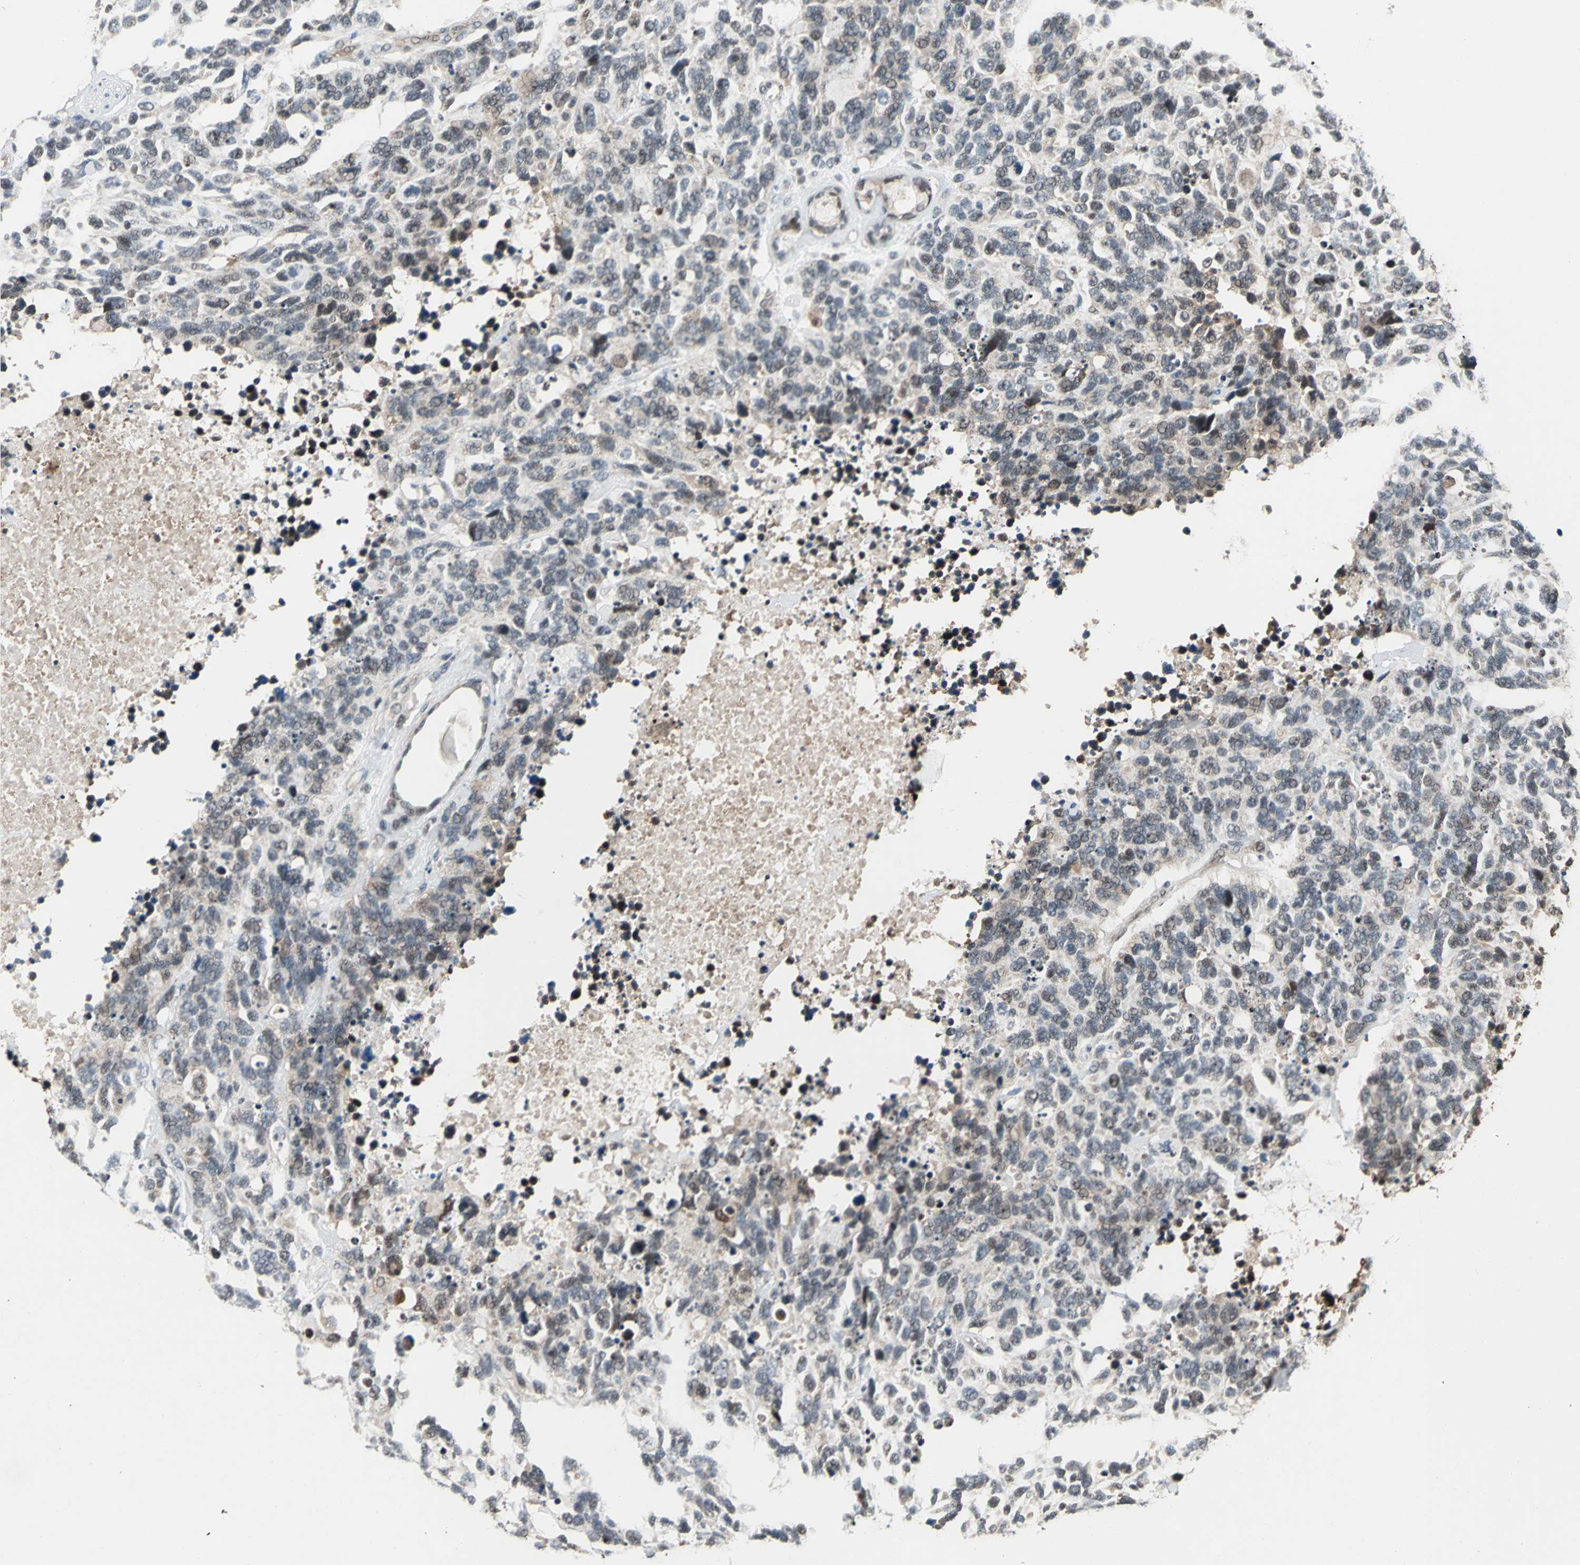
{"staining": {"intensity": "weak", "quantity": ">75%", "location": "cytoplasmic/membranous,nuclear"}, "tissue": "lung cancer", "cell_type": "Tumor cells", "image_type": "cancer", "snomed": [{"axis": "morphology", "description": "Neoplasm, malignant, NOS"}, {"axis": "topography", "description": "Lung"}], "caption": "Lung neoplasm (malignant) stained with a brown dye displays weak cytoplasmic/membranous and nuclear positive positivity in approximately >75% of tumor cells.", "gene": "COPS5", "patient": {"sex": "female", "age": 58}}